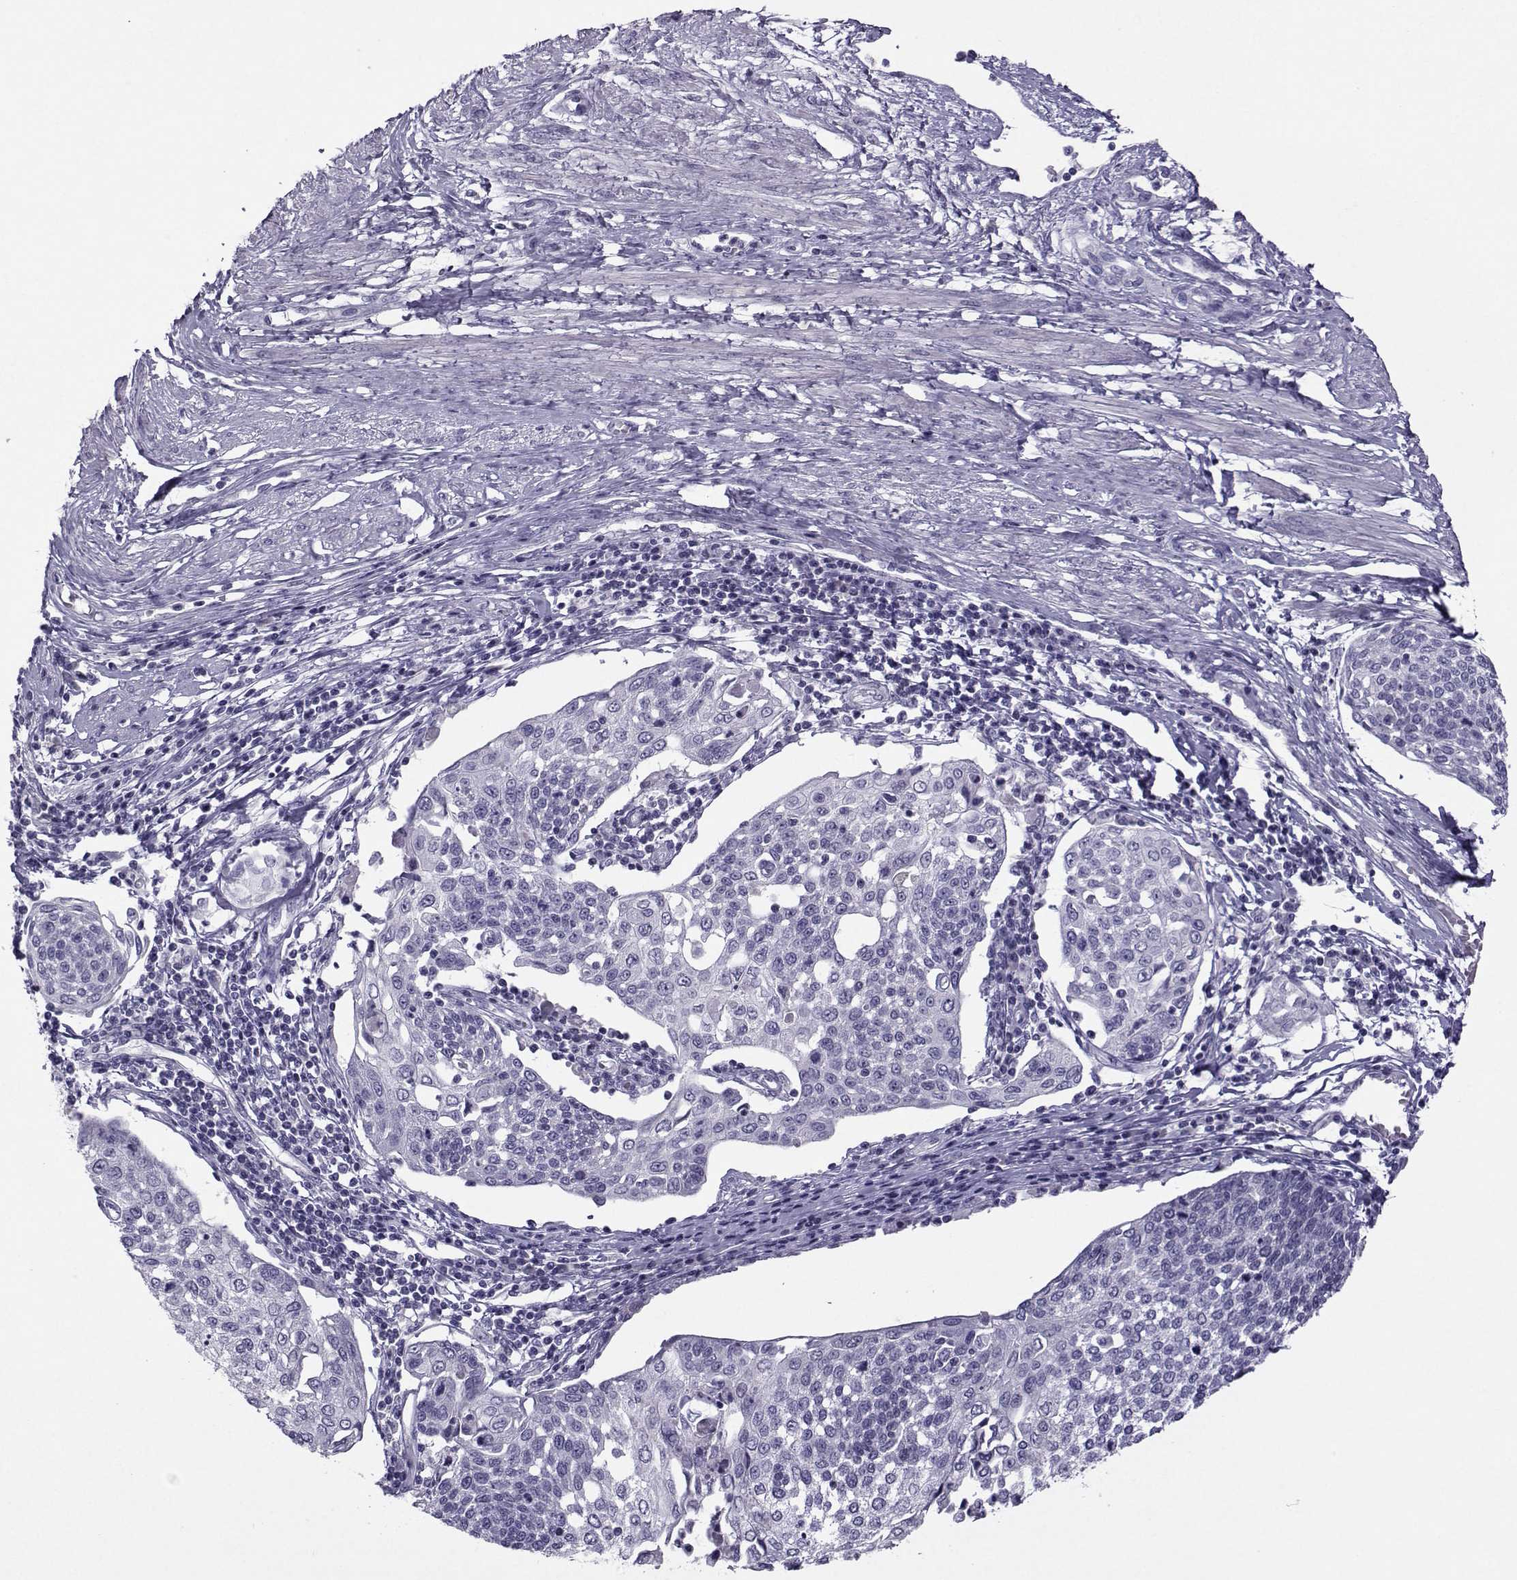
{"staining": {"intensity": "negative", "quantity": "none", "location": "none"}, "tissue": "cervical cancer", "cell_type": "Tumor cells", "image_type": "cancer", "snomed": [{"axis": "morphology", "description": "Squamous cell carcinoma, NOS"}, {"axis": "topography", "description": "Cervix"}], "caption": "The immunohistochemistry image has no significant staining in tumor cells of squamous cell carcinoma (cervical) tissue.", "gene": "ARMC2", "patient": {"sex": "female", "age": 34}}